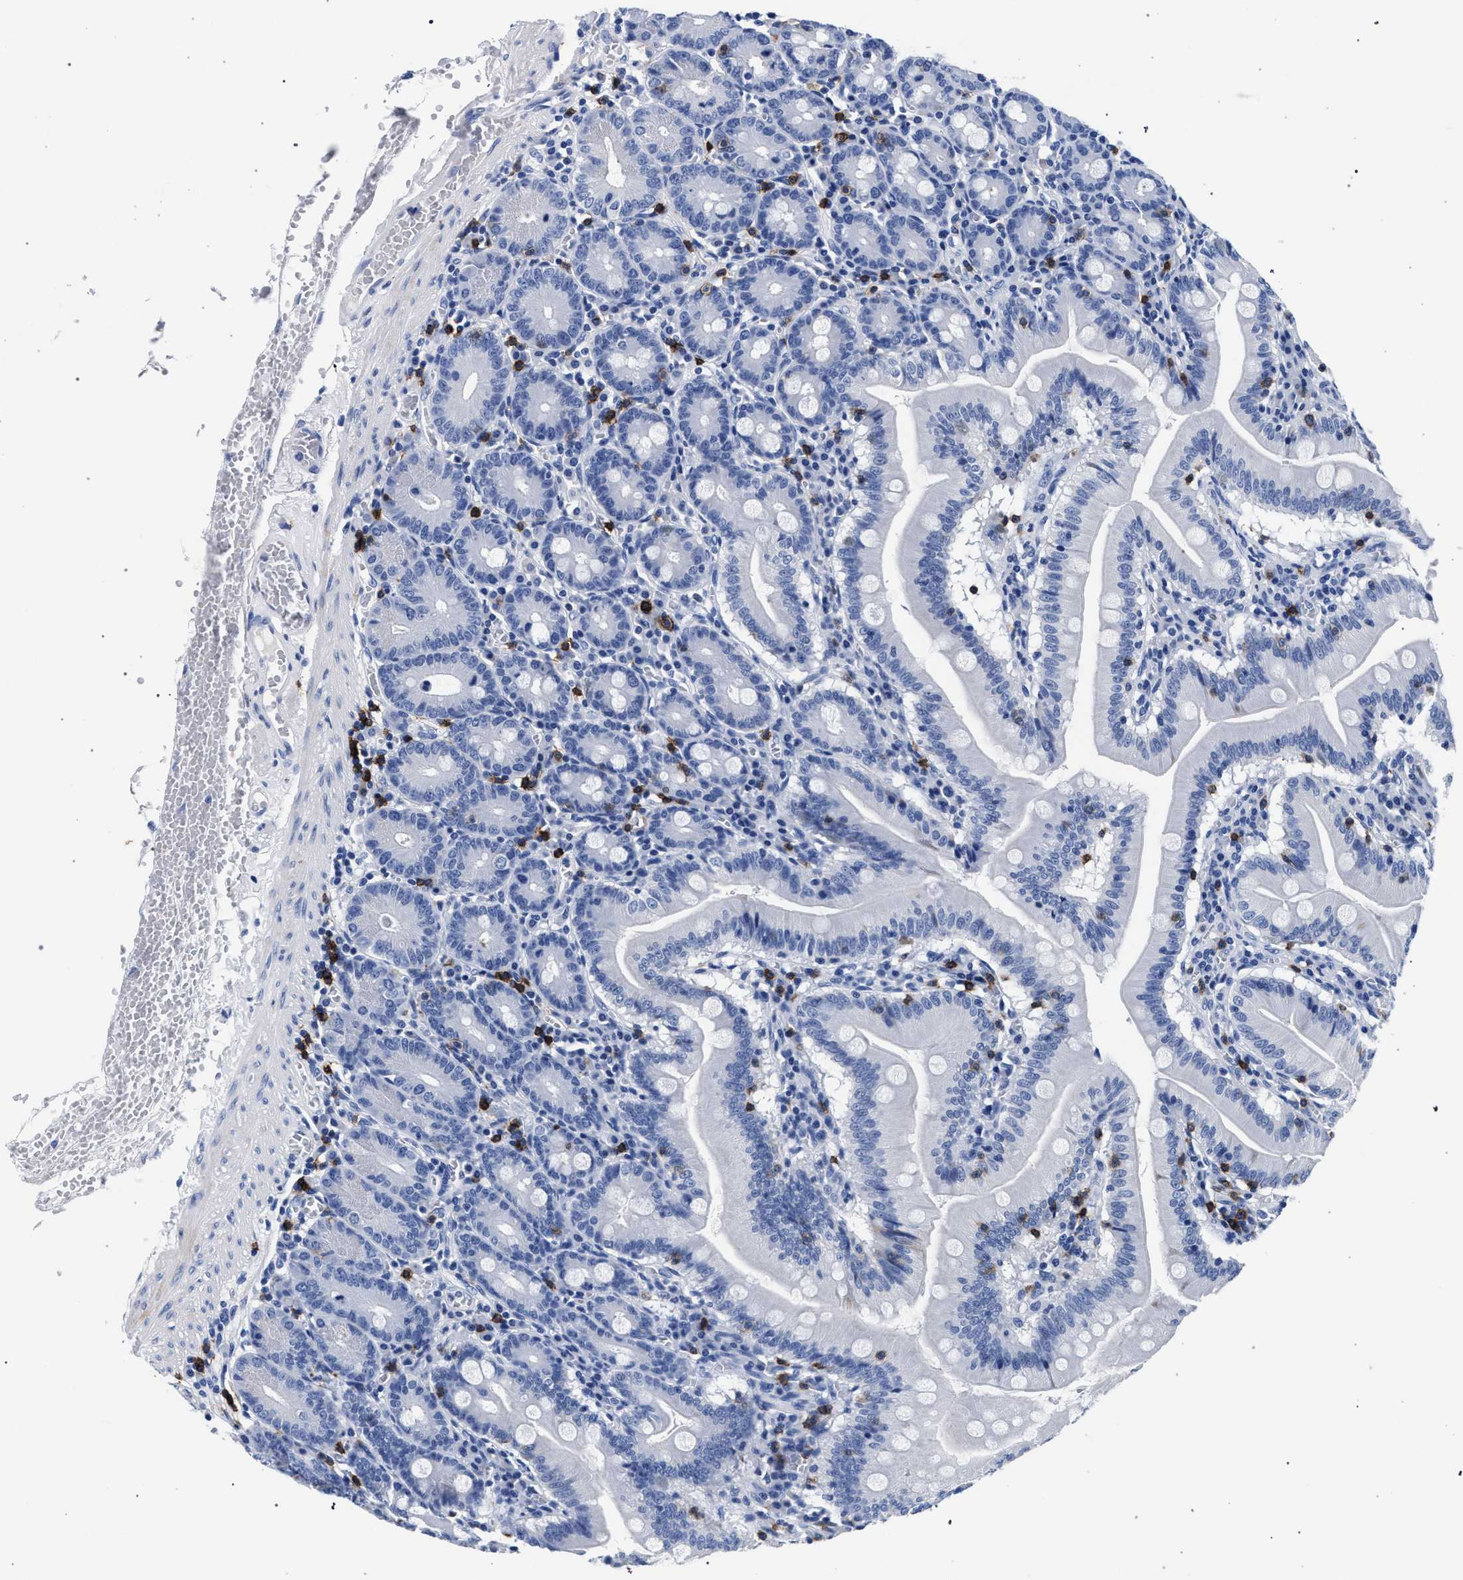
{"staining": {"intensity": "negative", "quantity": "none", "location": "none"}, "tissue": "small intestine", "cell_type": "Glandular cells", "image_type": "normal", "snomed": [{"axis": "morphology", "description": "Normal tissue, NOS"}, {"axis": "topography", "description": "Small intestine"}], "caption": "Glandular cells show no significant protein staining in unremarkable small intestine. (Stains: DAB IHC with hematoxylin counter stain, Microscopy: brightfield microscopy at high magnification).", "gene": "KLRK1", "patient": {"sex": "male", "age": 71}}